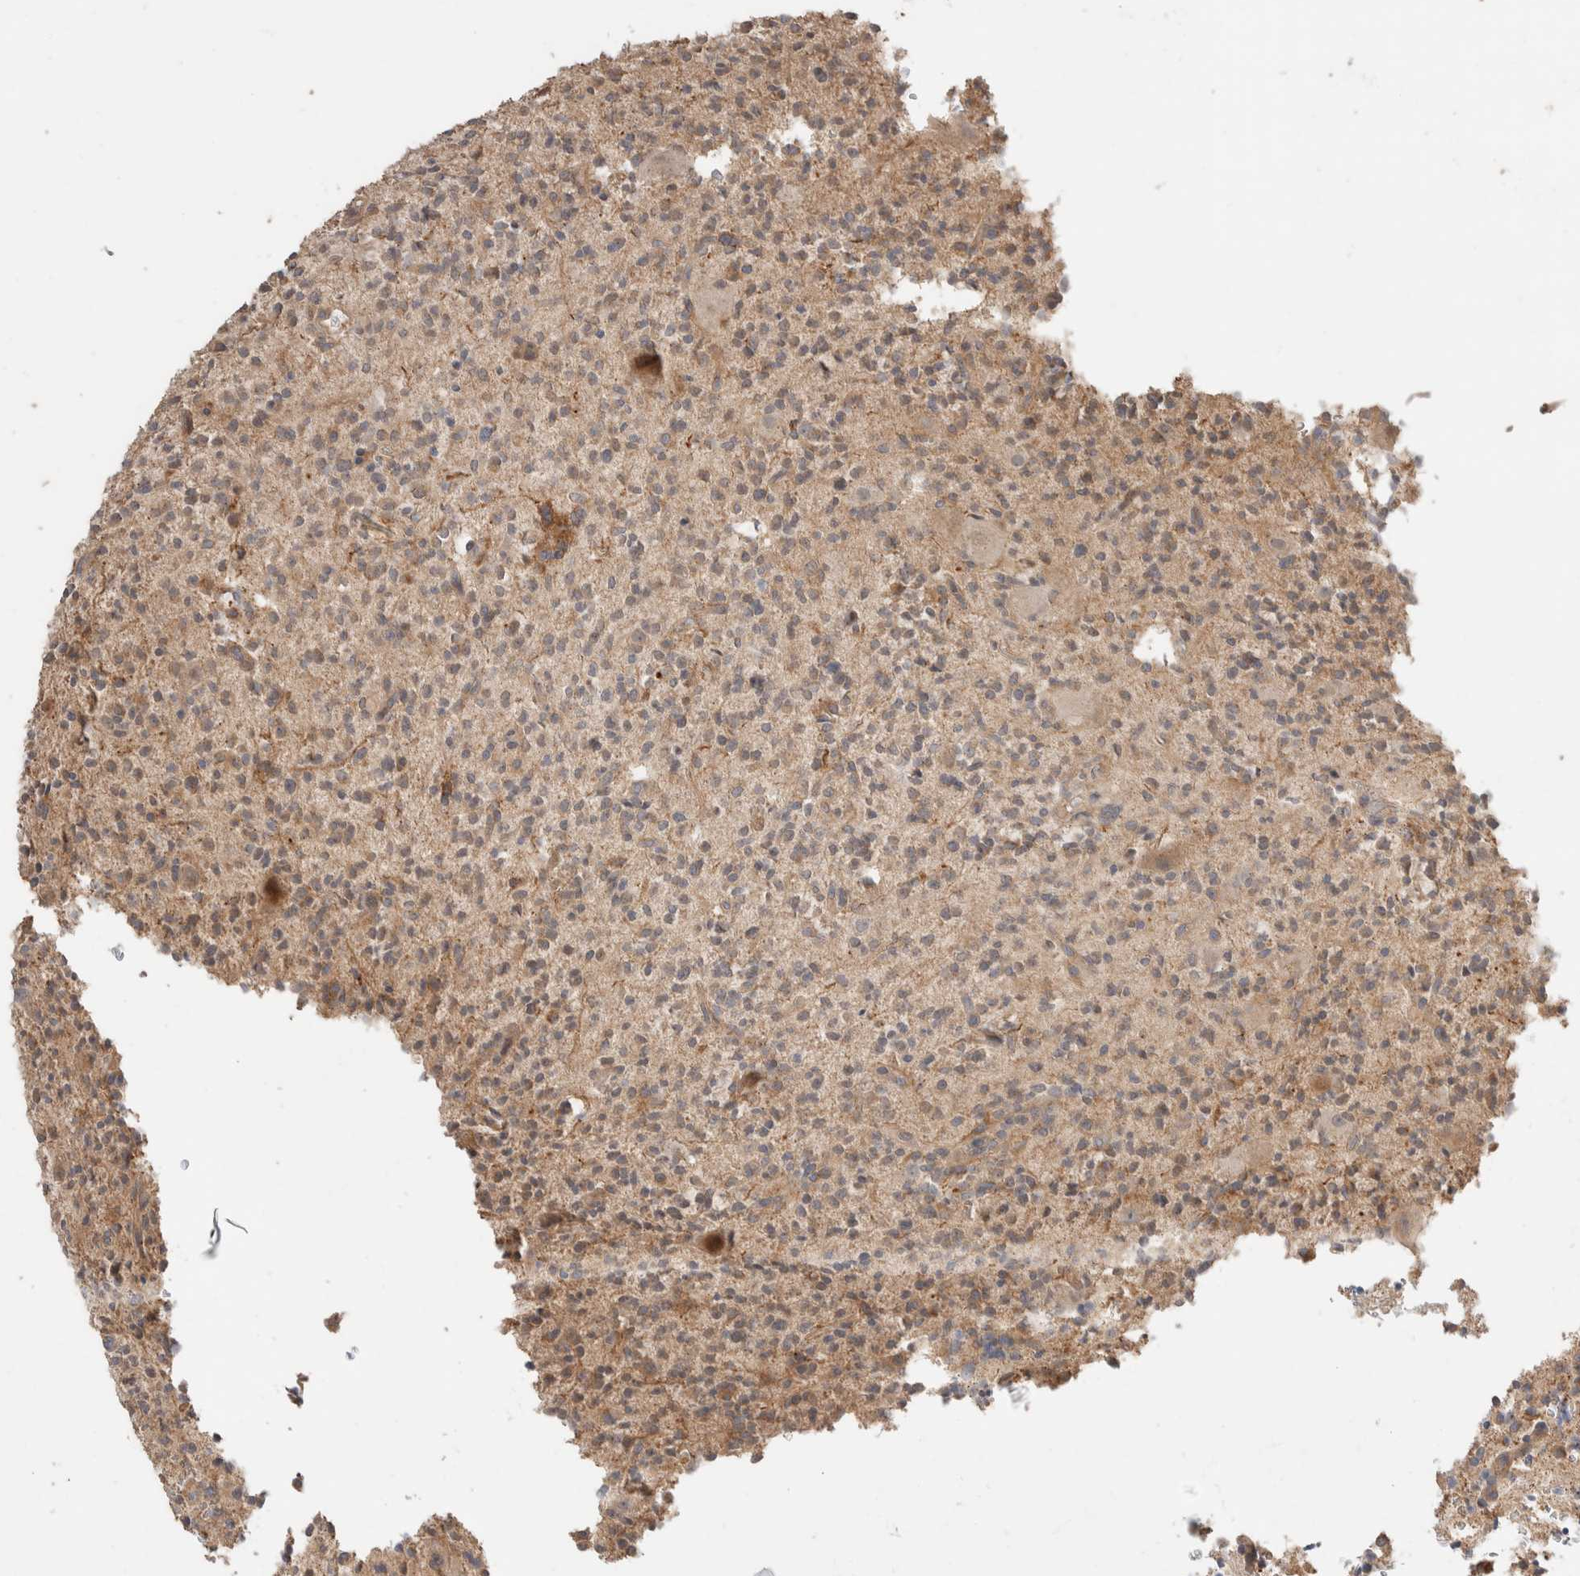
{"staining": {"intensity": "weak", "quantity": ">75%", "location": "cytoplasmic/membranous"}, "tissue": "glioma", "cell_type": "Tumor cells", "image_type": "cancer", "snomed": [{"axis": "morphology", "description": "Glioma, malignant, High grade"}, {"axis": "topography", "description": "Brain"}], "caption": "High-grade glioma (malignant) stained with DAB (3,3'-diaminobenzidine) immunohistochemistry exhibits low levels of weak cytoplasmic/membranous expression in approximately >75% of tumor cells. (DAB IHC with brightfield microscopy, high magnification).", "gene": "WDR91", "patient": {"sex": "male", "age": 34}}